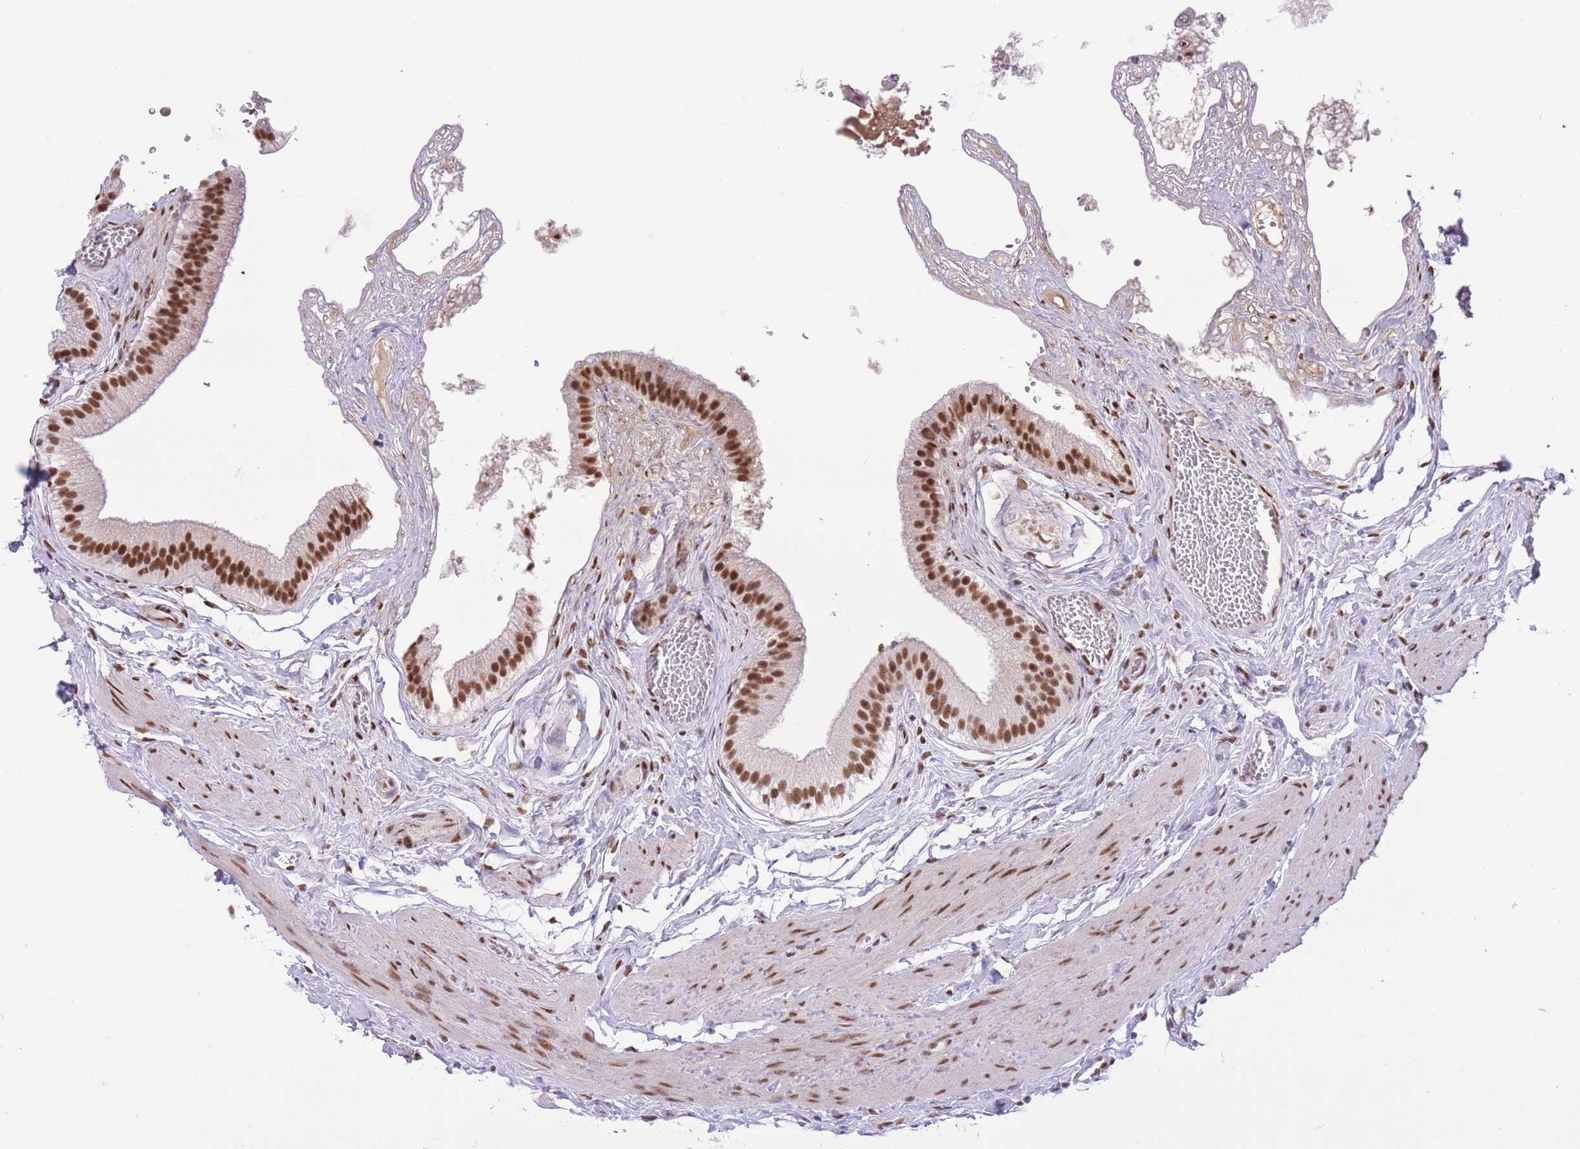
{"staining": {"intensity": "strong", "quantity": ">75%", "location": "nuclear"}, "tissue": "gallbladder", "cell_type": "Glandular cells", "image_type": "normal", "snomed": [{"axis": "morphology", "description": "Normal tissue, NOS"}, {"axis": "topography", "description": "Gallbladder"}], "caption": "Gallbladder stained with DAB (3,3'-diaminobenzidine) immunohistochemistry (IHC) exhibits high levels of strong nuclear expression in about >75% of glandular cells. The staining is performed using DAB brown chromogen to label protein expression. The nuclei are counter-stained blue using hematoxylin.", "gene": "ZBED5", "patient": {"sex": "female", "age": 54}}